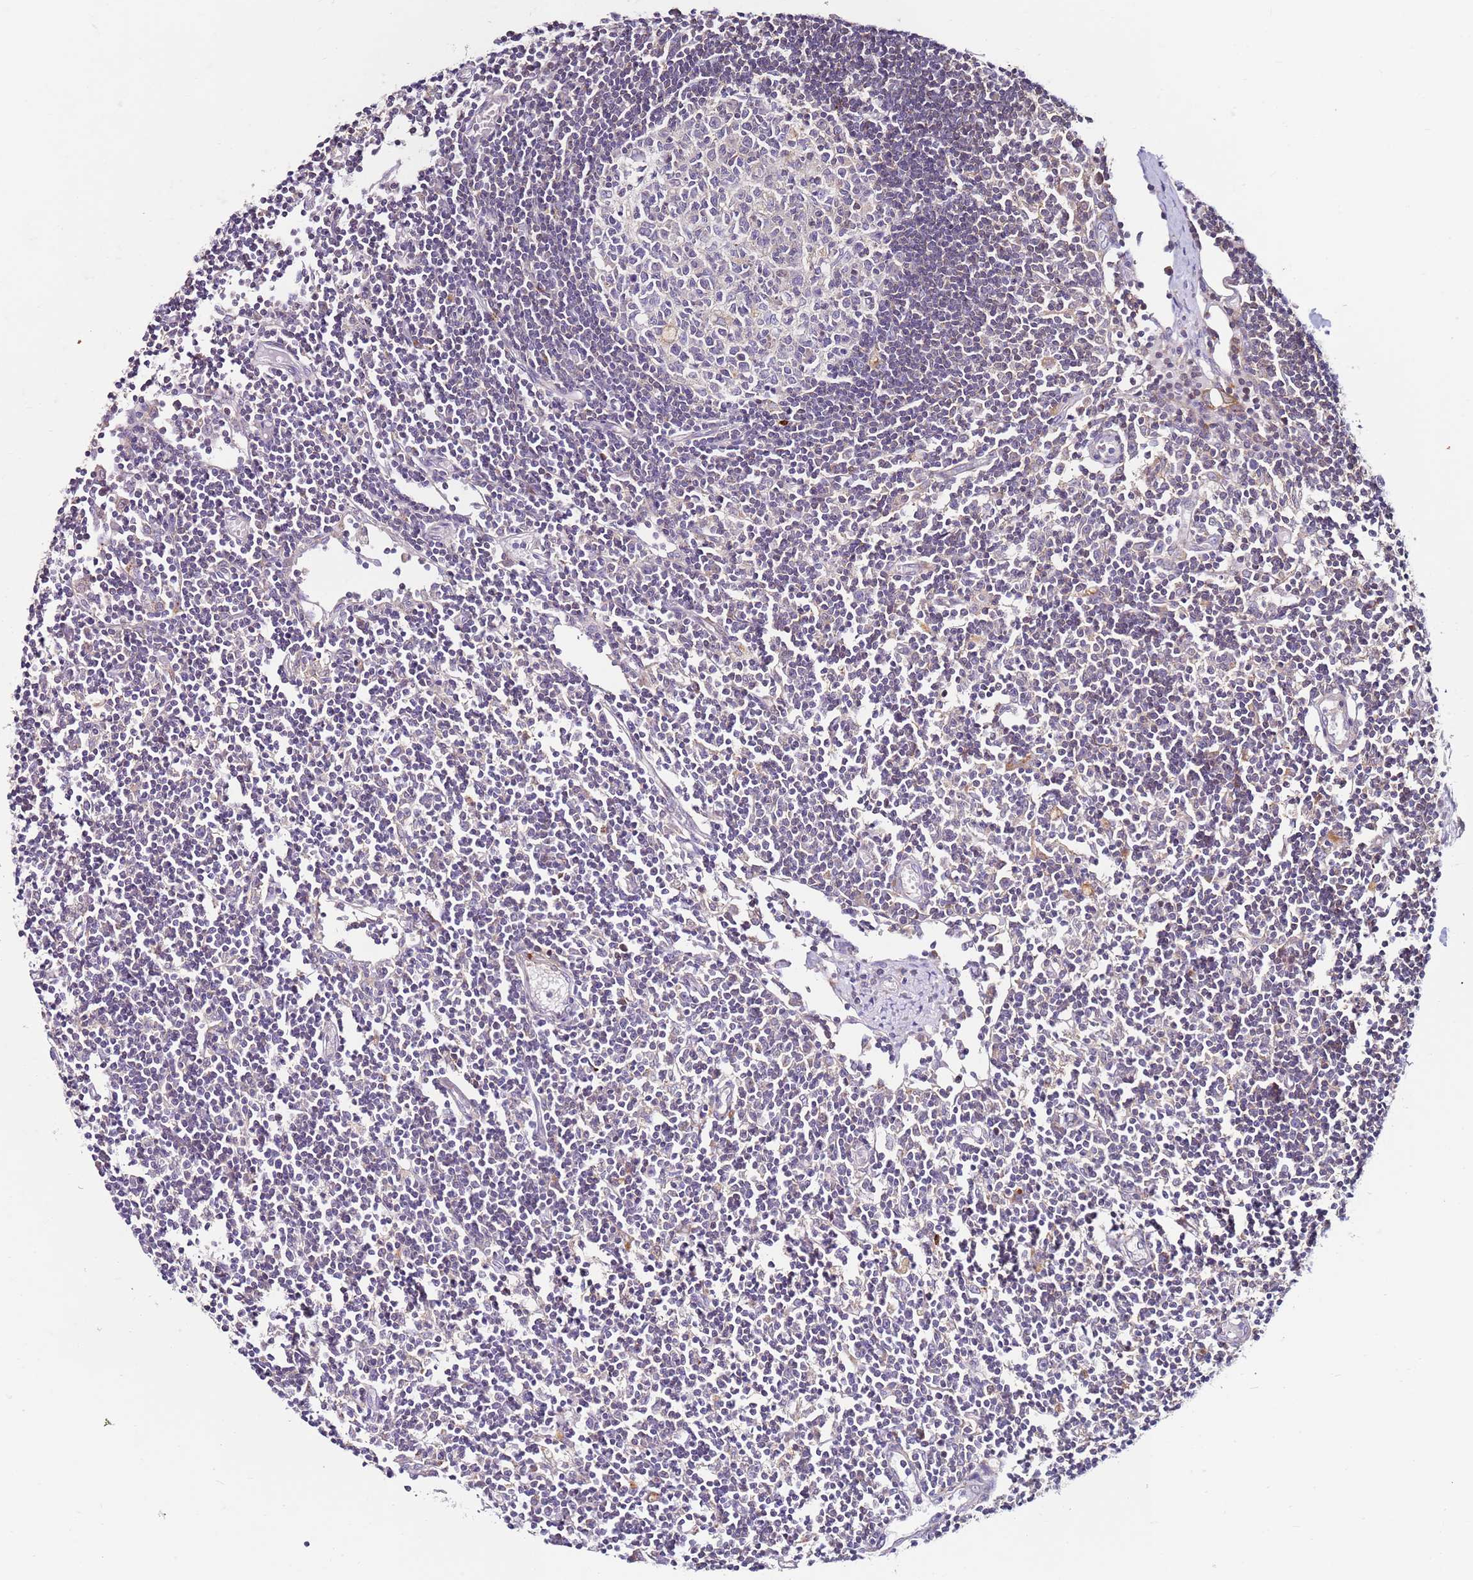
{"staining": {"intensity": "negative", "quantity": "none", "location": "none"}, "tissue": "lymph node", "cell_type": "Germinal center cells", "image_type": "normal", "snomed": [{"axis": "morphology", "description": "Normal tissue, NOS"}, {"axis": "topography", "description": "Lymph node"}], "caption": "Immunohistochemical staining of benign human lymph node shows no significant positivity in germinal center cells. (DAB (3,3'-diaminobenzidine) IHC, high magnification).", "gene": "CNOT9", "patient": {"sex": "female", "age": 11}}